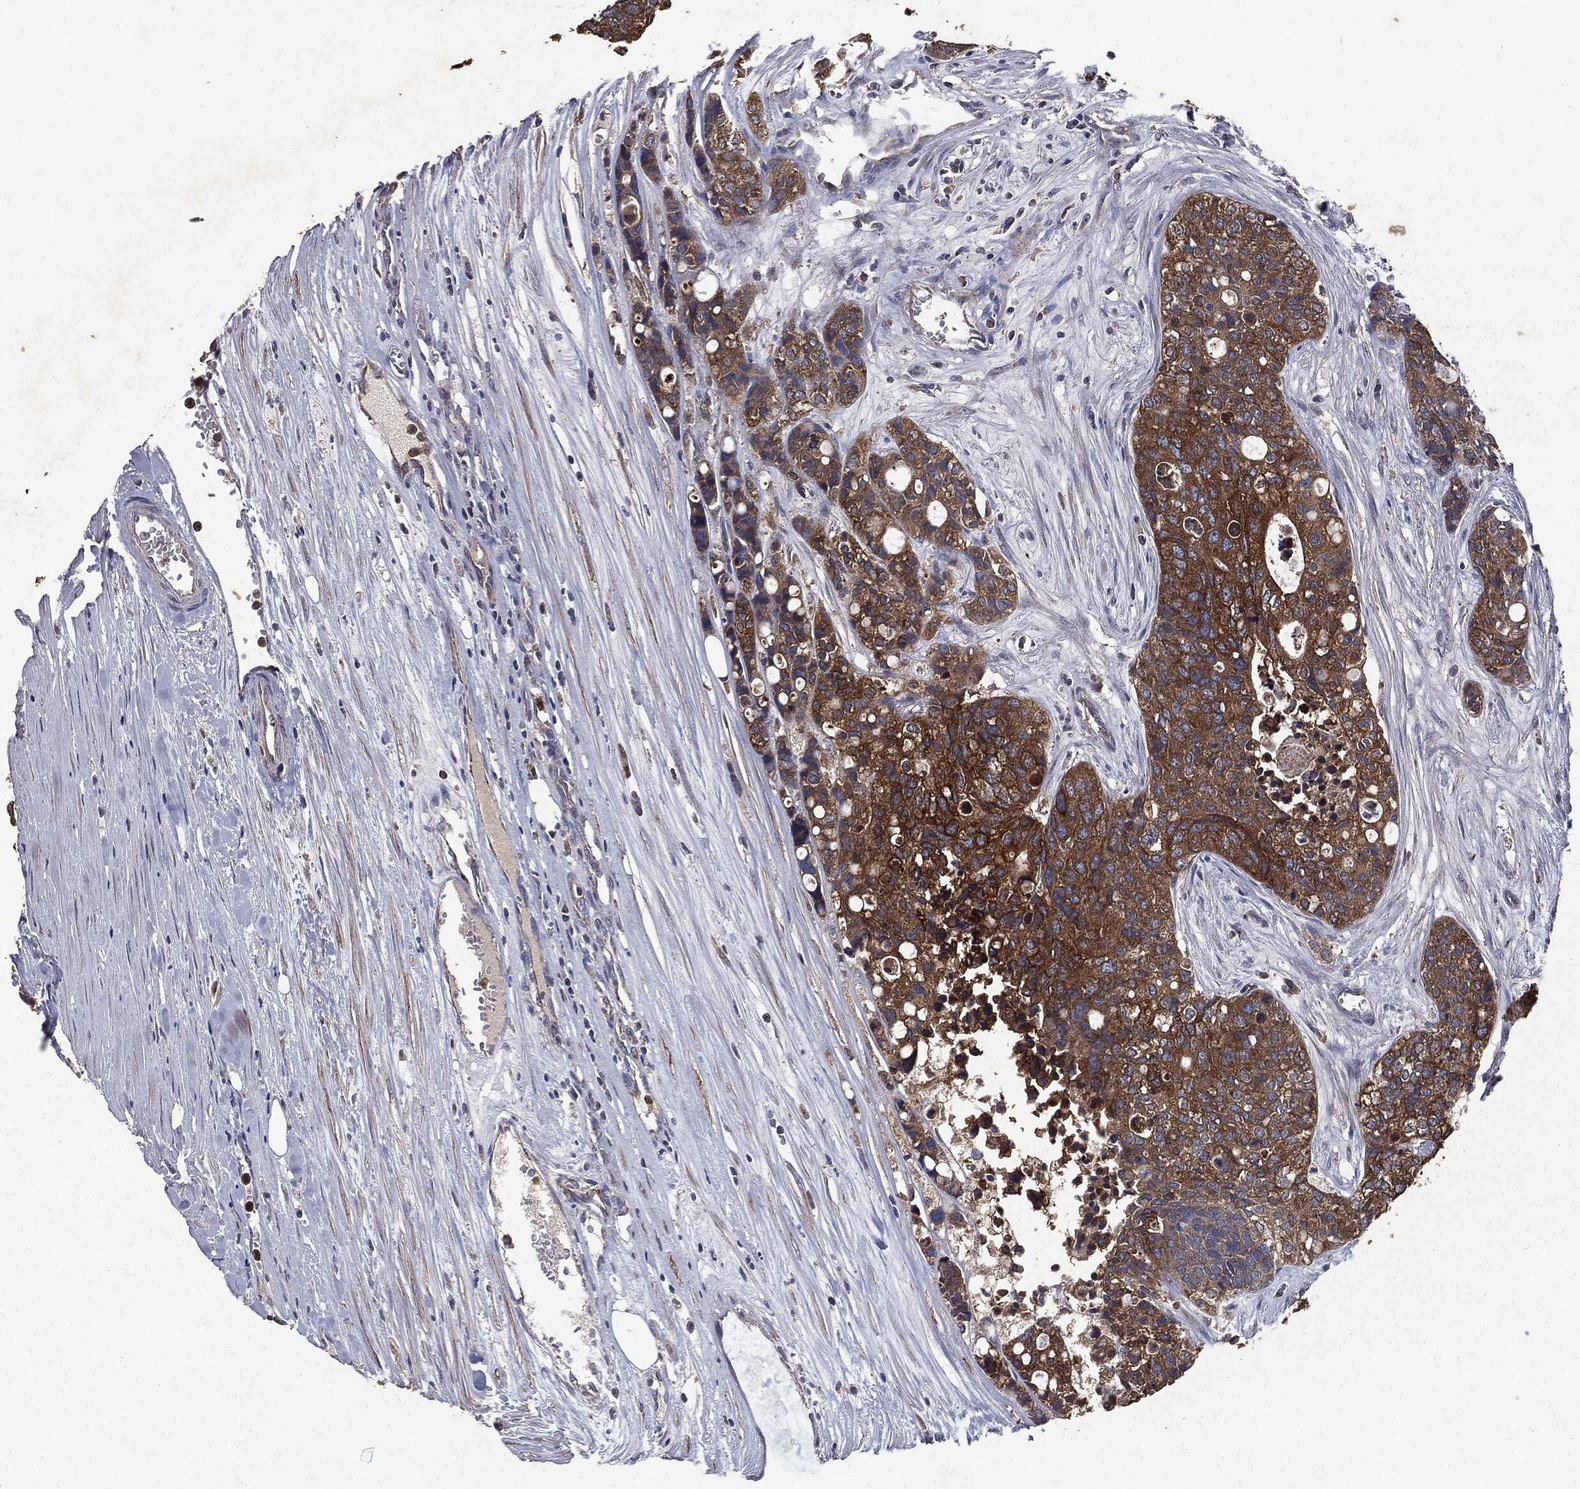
{"staining": {"intensity": "strong", "quantity": ">75%", "location": "cytoplasmic/membranous"}, "tissue": "carcinoid", "cell_type": "Tumor cells", "image_type": "cancer", "snomed": [{"axis": "morphology", "description": "Carcinoid, malignant, NOS"}, {"axis": "topography", "description": "Colon"}], "caption": "Immunohistochemistry (IHC) image of neoplastic tissue: carcinoid stained using IHC reveals high levels of strong protein expression localized specifically in the cytoplasmic/membranous of tumor cells, appearing as a cytoplasmic/membranous brown color.", "gene": "MAPK6", "patient": {"sex": "male", "age": 81}}